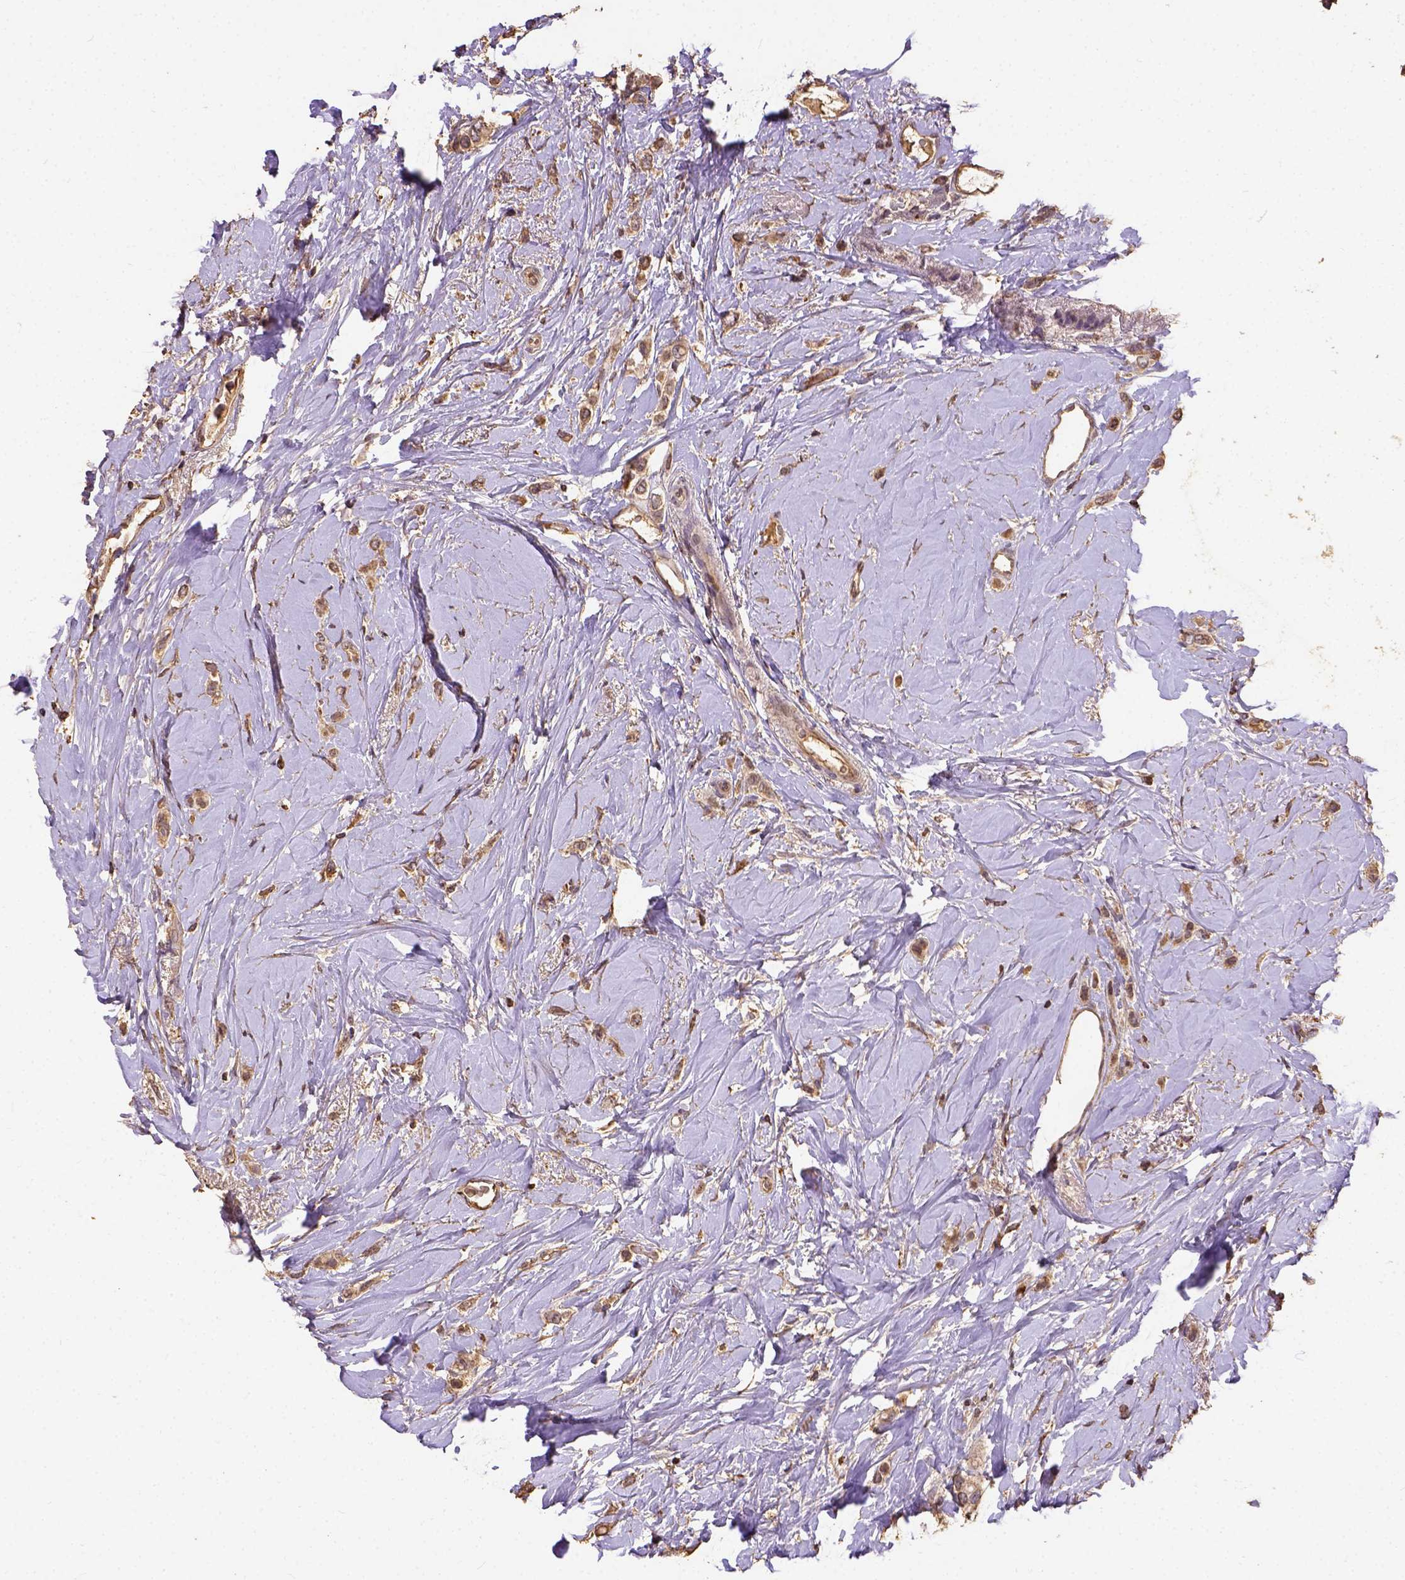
{"staining": {"intensity": "moderate", "quantity": "<25%", "location": "cytoplasmic/membranous"}, "tissue": "breast cancer", "cell_type": "Tumor cells", "image_type": "cancer", "snomed": [{"axis": "morphology", "description": "Lobular carcinoma"}, {"axis": "topography", "description": "Breast"}], "caption": "Immunohistochemical staining of breast cancer (lobular carcinoma) reveals low levels of moderate cytoplasmic/membranous staining in about <25% of tumor cells.", "gene": "ATP1B3", "patient": {"sex": "female", "age": 66}}